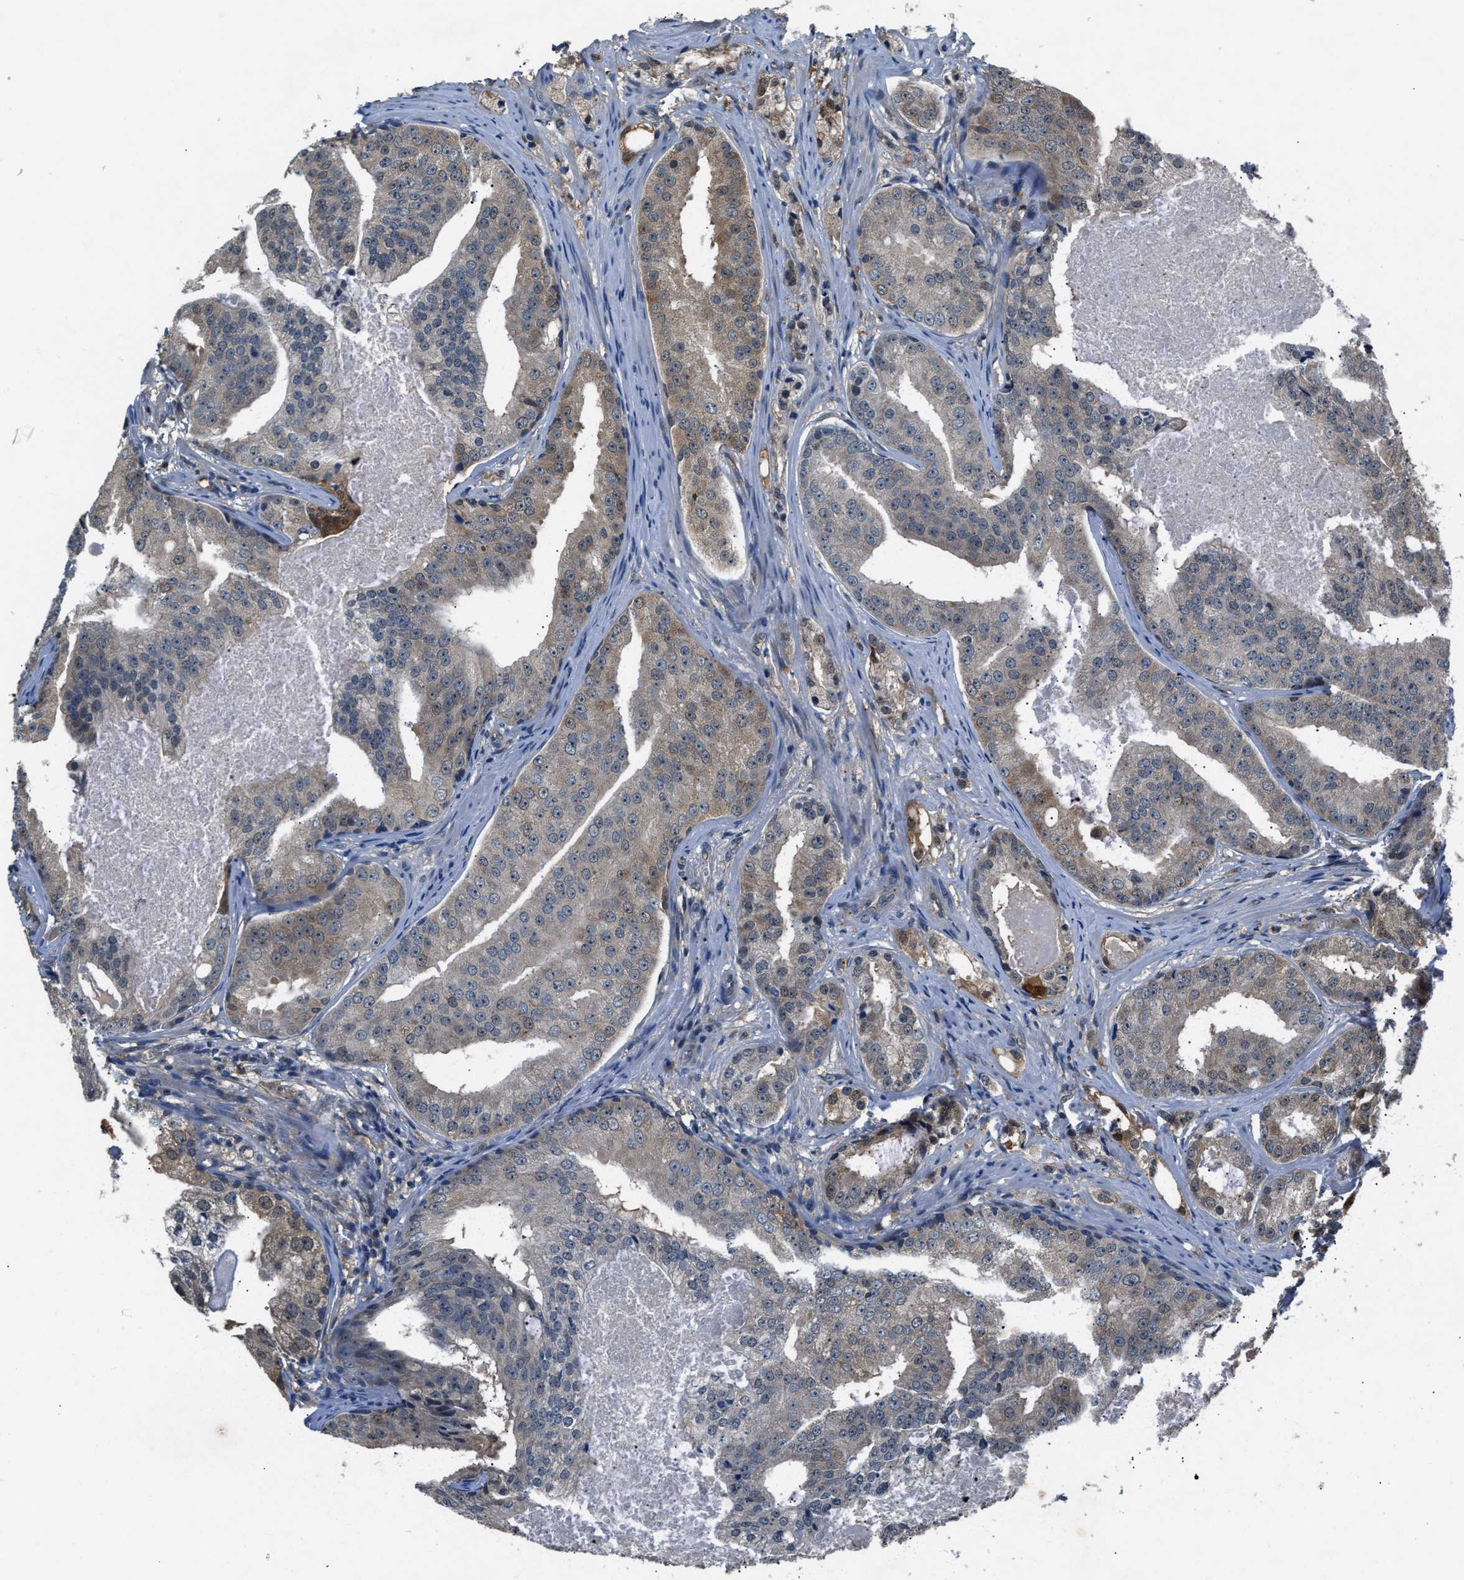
{"staining": {"intensity": "weak", "quantity": "25%-75%", "location": "cytoplasmic/membranous"}, "tissue": "prostate cancer", "cell_type": "Tumor cells", "image_type": "cancer", "snomed": [{"axis": "morphology", "description": "Adenocarcinoma, High grade"}, {"axis": "topography", "description": "Prostate"}], "caption": "DAB immunohistochemical staining of human prostate adenocarcinoma (high-grade) reveals weak cytoplasmic/membranous protein staining in approximately 25%-75% of tumor cells.", "gene": "TP53I3", "patient": {"sex": "male", "age": 68}}